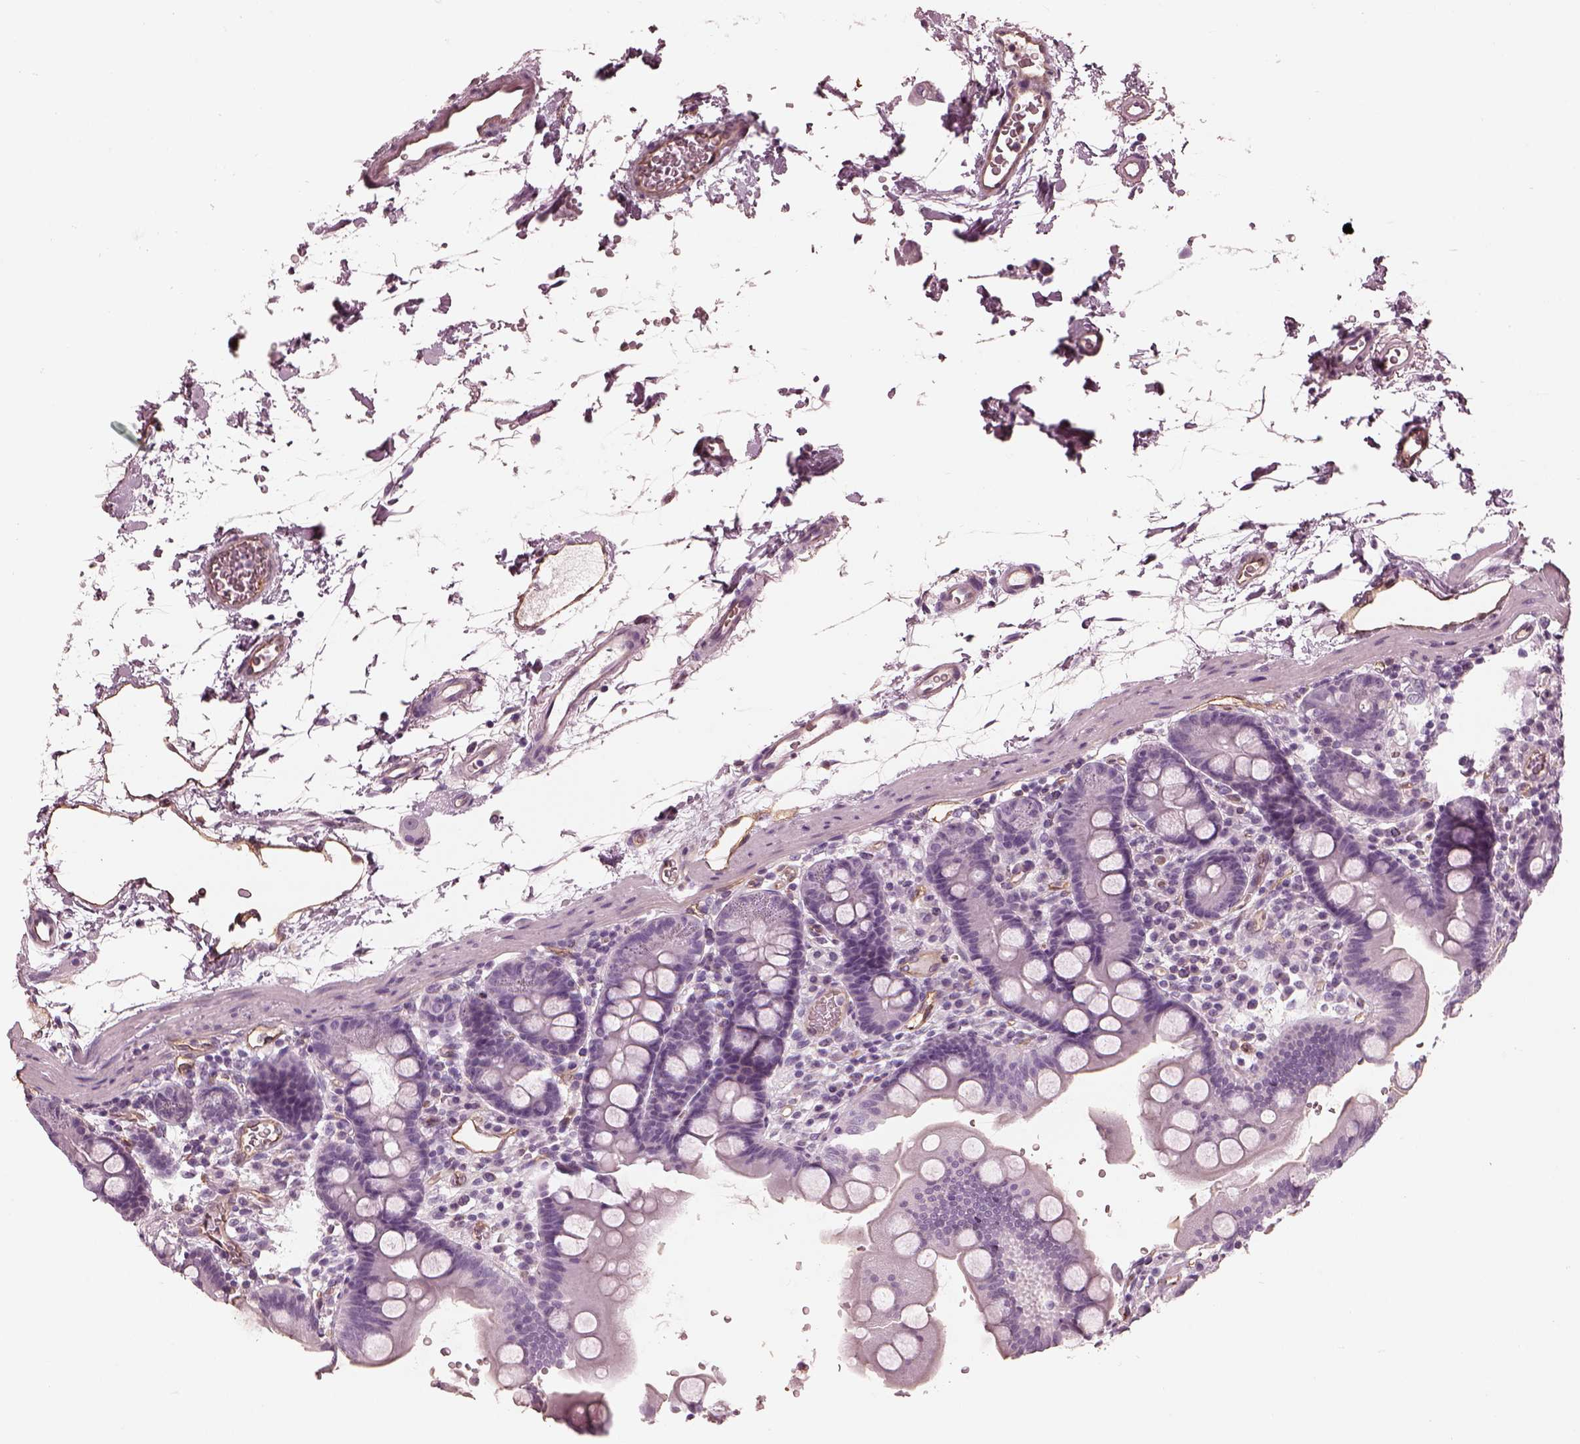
{"staining": {"intensity": "negative", "quantity": "none", "location": "none"}, "tissue": "duodenum", "cell_type": "Glandular cells", "image_type": "normal", "snomed": [{"axis": "morphology", "description": "Normal tissue, NOS"}, {"axis": "topography", "description": "Duodenum"}], "caption": "There is no significant staining in glandular cells of duodenum.", "gene": "EIF4E1B", "patient": {"sex": "male", "age": 59}}